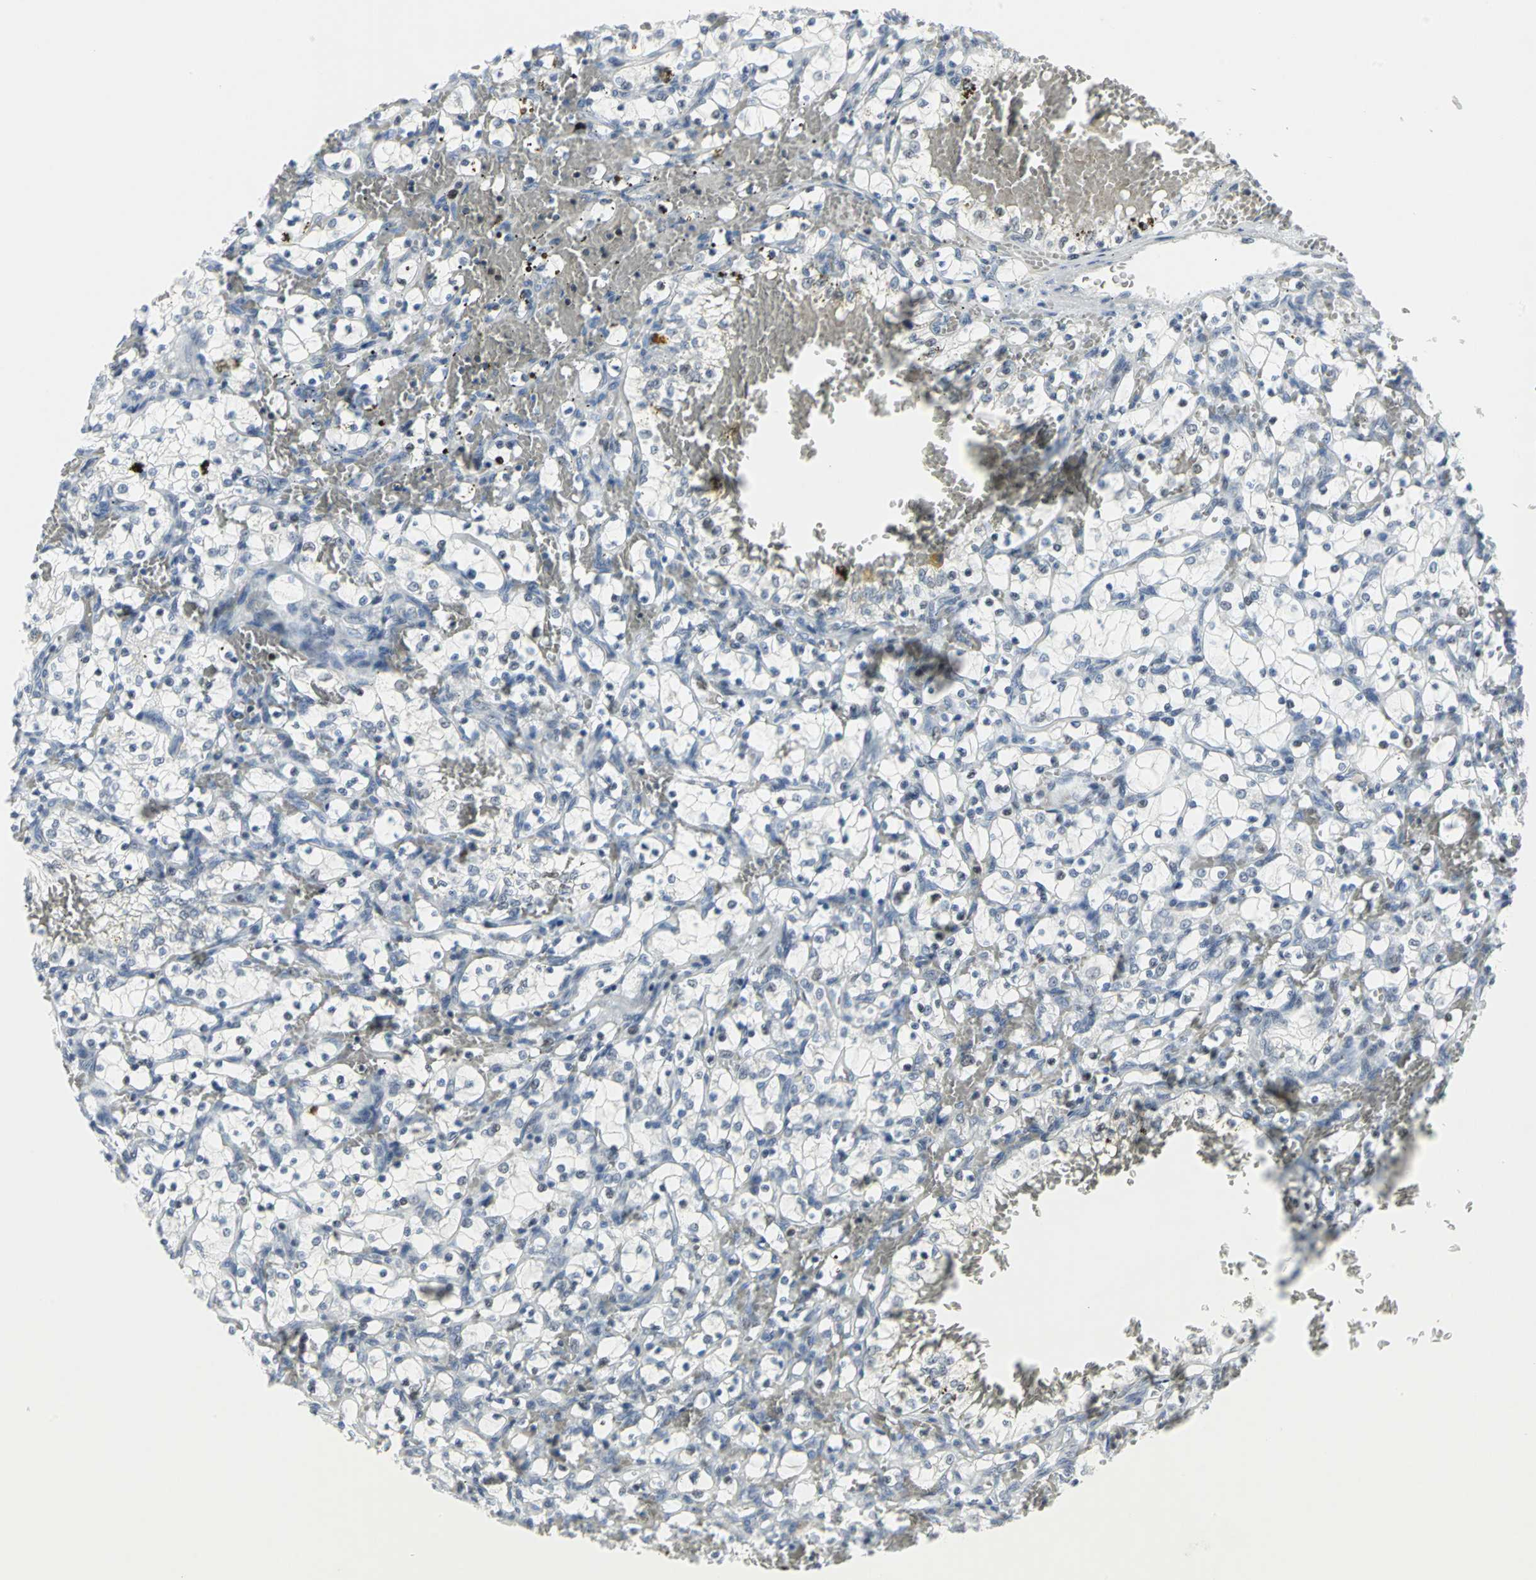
{"staining": {"intensity": "negative", "quantity": "none", "location": "none"}, "tissue": "renal cancer", "cell_type": "Tumor cells", "image_type": "cancer", "snomed": [{"axis": "morphology", "description": "Adenocarcinoma, NOS"}, {"axis": "topography", "description": "Kidney"}], "caption": "Renal cancer was stained to show a protein in brown. There is no significant expression in tumor cells.", "gene": "RPA1", "patient": {"sex": "female", "age": 69}}